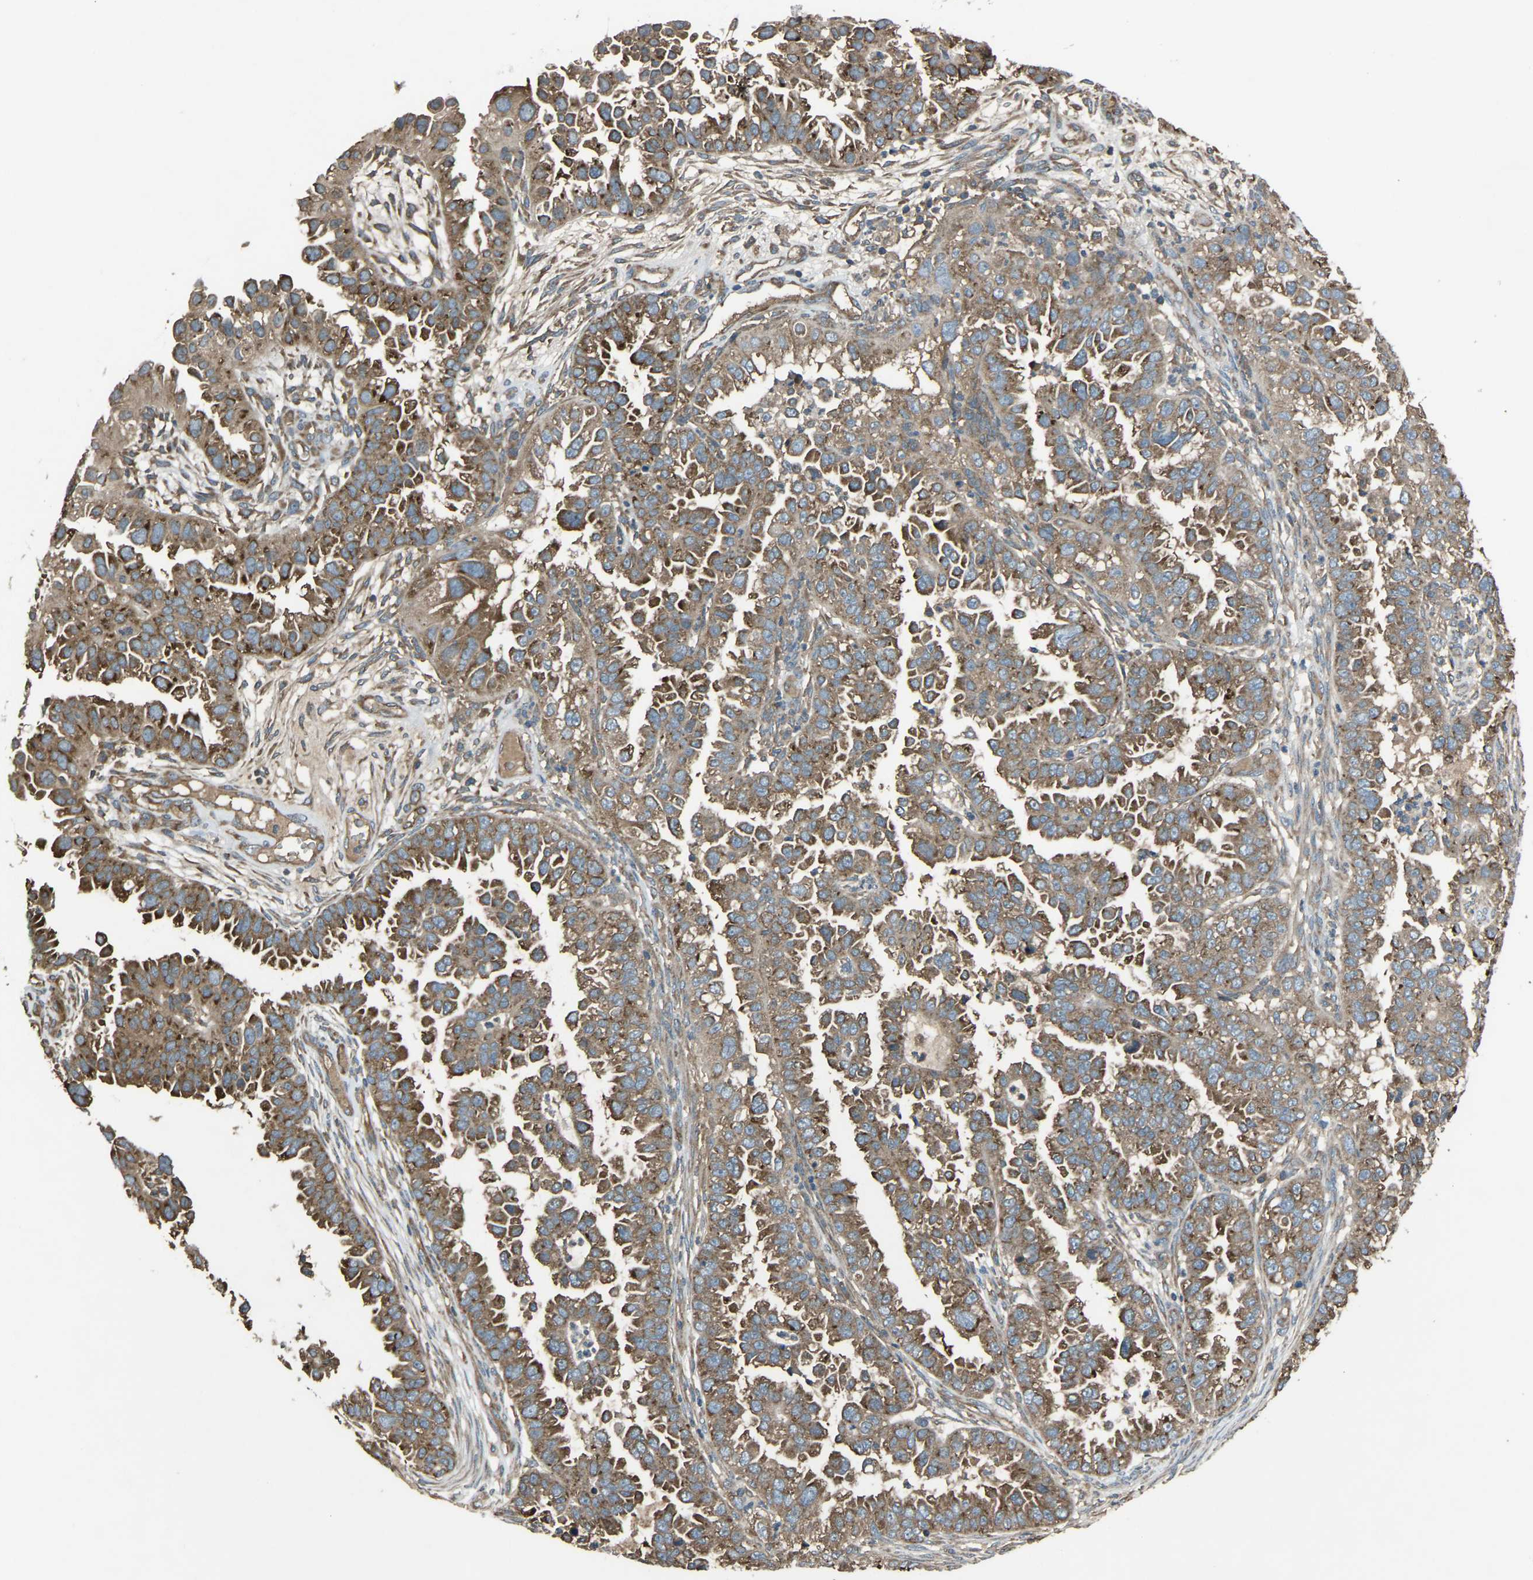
{"staining": {"intensity": "strong", "quantity": ">75%", "location": "cytoplasmic/membranous"}, "tissue": "endometrial cancer", "cell_type": "Tumor cells", "image_type": "cancer", "snomed": [{"axis": "morphology", "description": "Adenocarcinoma, NOS"}, {"axis": "topography", "description": "Endometrium"}], "caption": "Adenocarcinoma (endometrial) stained for a protein demonstrates strong cytoplasmic/membranous positivity in tumor cells.", "gene": "AIMP1", "patient": {"sex": "female", "age": 85}}